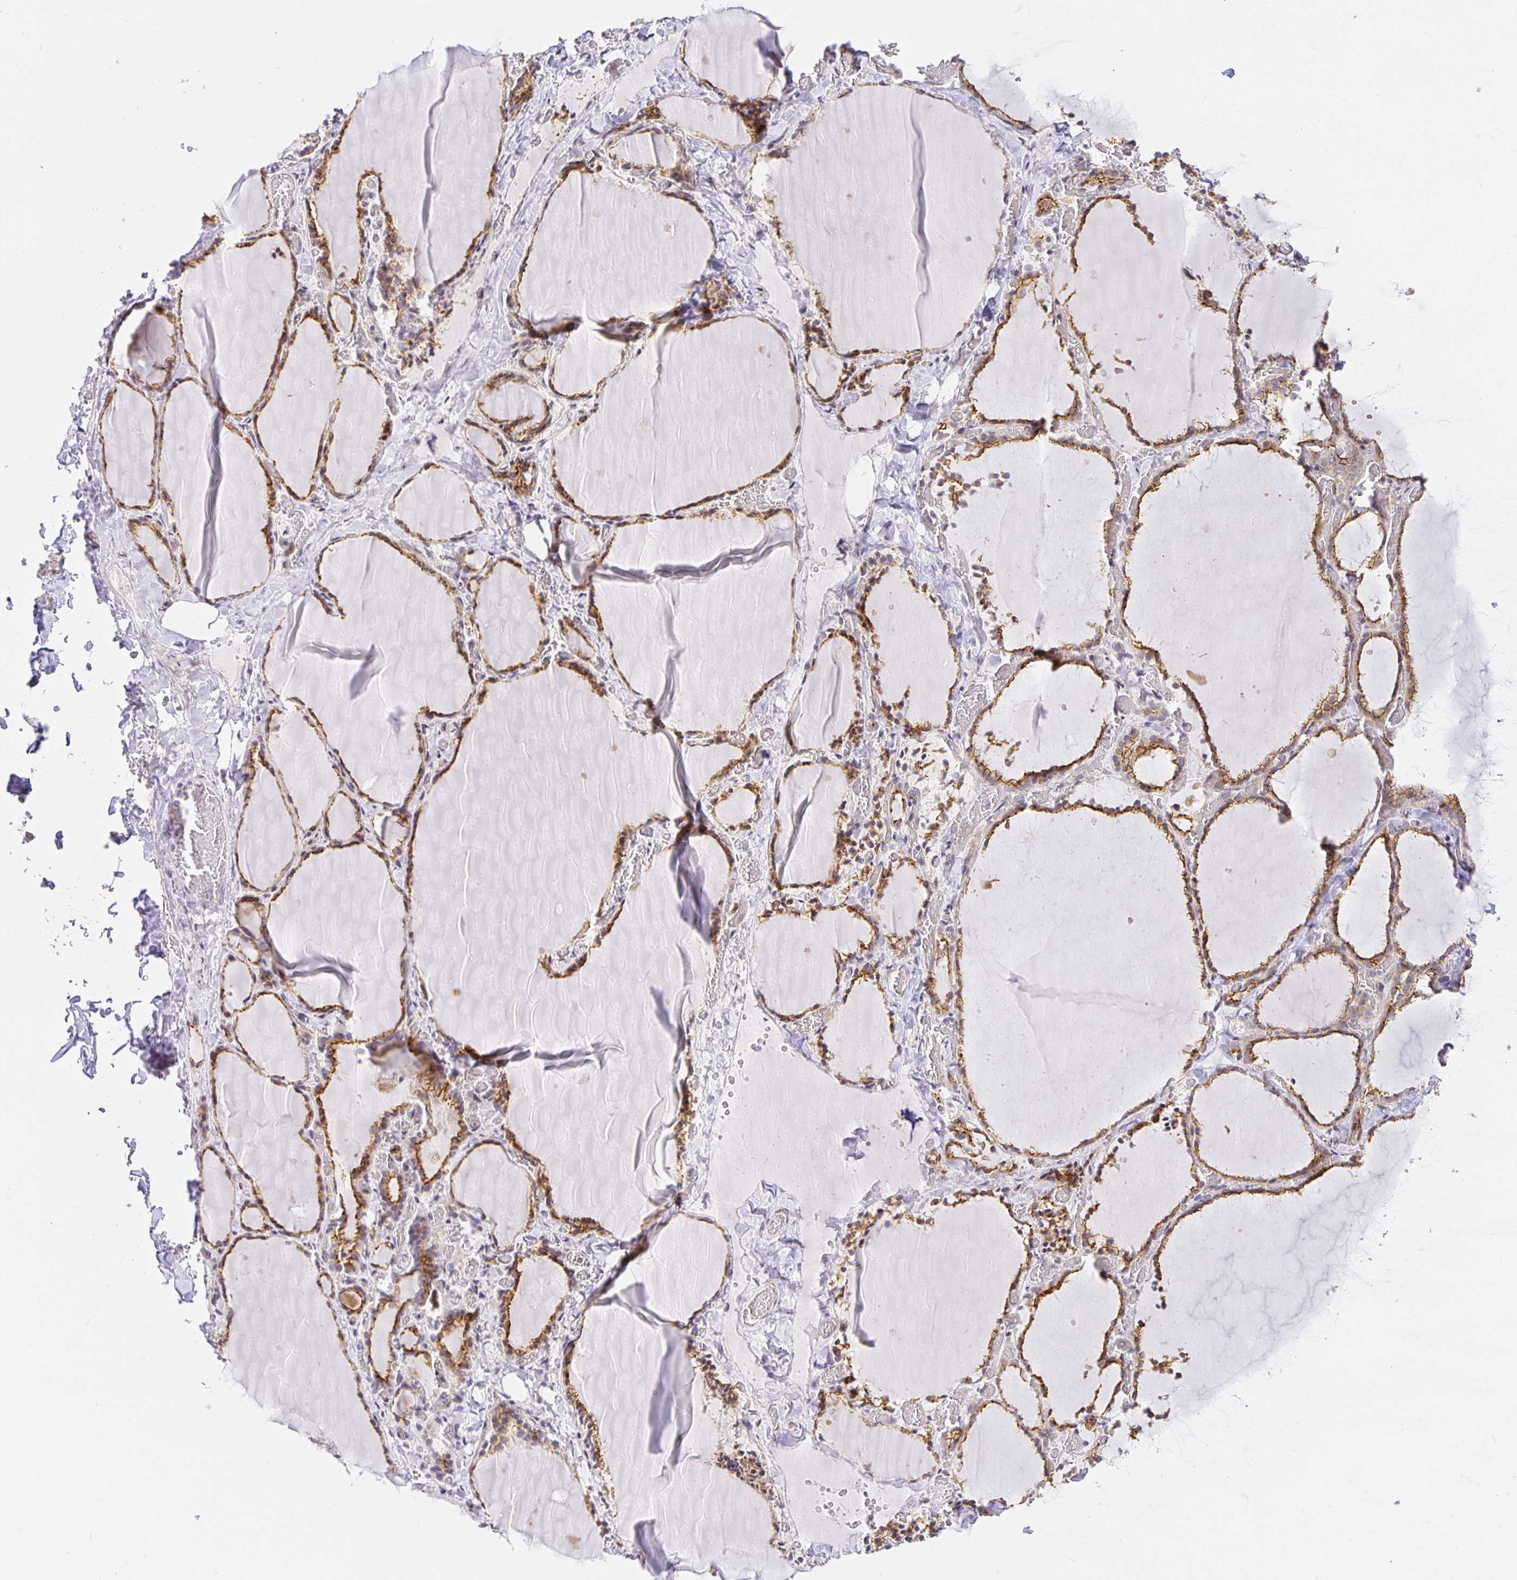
{"staining": {"intensity": "moderate", "quantity": ">75%", "location": "cytoplasmic/membranous"}, "tissue": "thyroid gland", "cell_type": "Glandular cells", "image_type": "normal", "snomed": [{"axis": "morphology", "description": "Normal tissue, NOS"}, {"axis": "topography", "description": "Thyroid gland"}], "caption": "High-power microscopy captured an IHC photomicrograph of unremarkable thyroid gland, revealing moderate cytoplasmic/membranous positivity in about >75% of glandular cells.", "gene": "TJP3", "patient": {"sex": "female", "age": 22}}